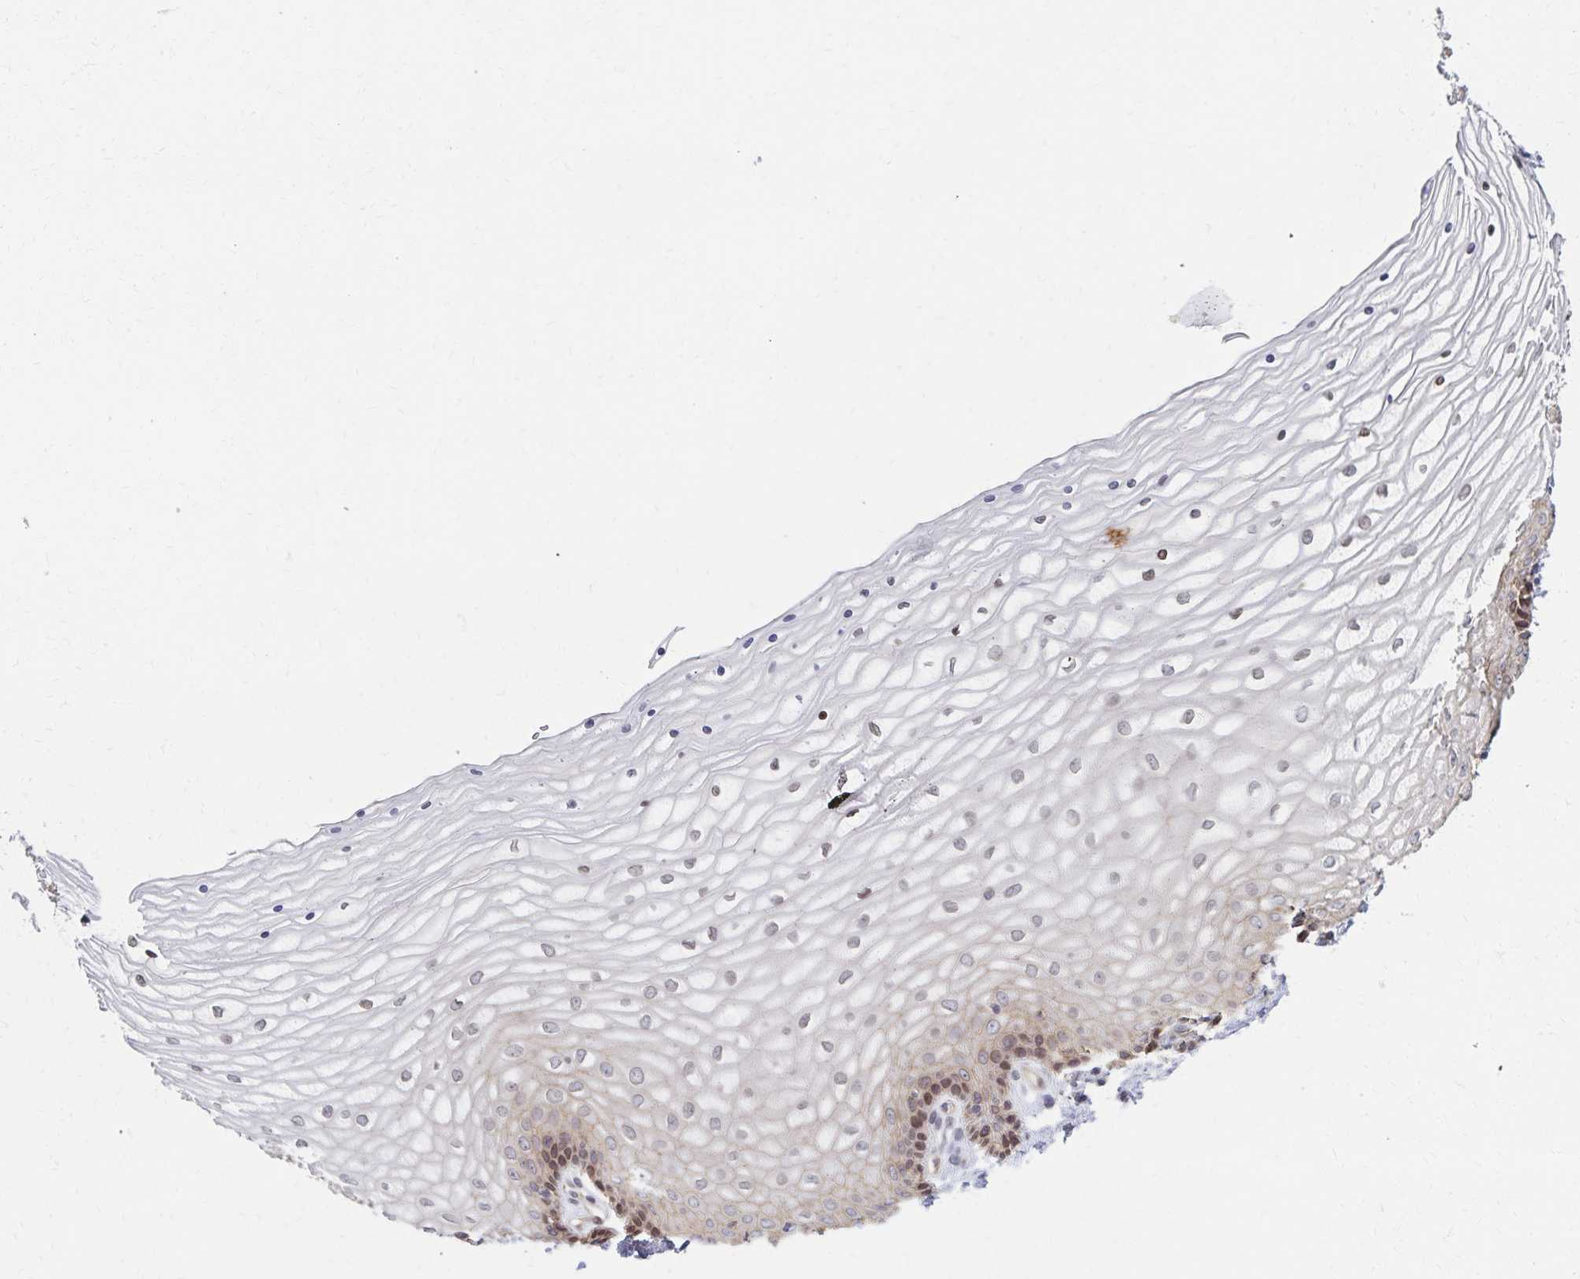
{"staining": {"intensity": "weak", "quantity": "25%-75%", "location": "cytoplasmic/membranous,nuclear"}, "tissue": "vagina", "cell_type": "Squamous epithelial cells", "image_type": "normal", "snomed": [{"axis": "morphology", "description": "Normal tissue, NOS"}, {"axis": "topography", "description": "Vagina"}], "caption": "Human vagina stained with a protein marker demonstrates weak staining in squamous epithelial cells.", "gene": "RAB9B", "patient": {"sex": "female", "age": 45}}